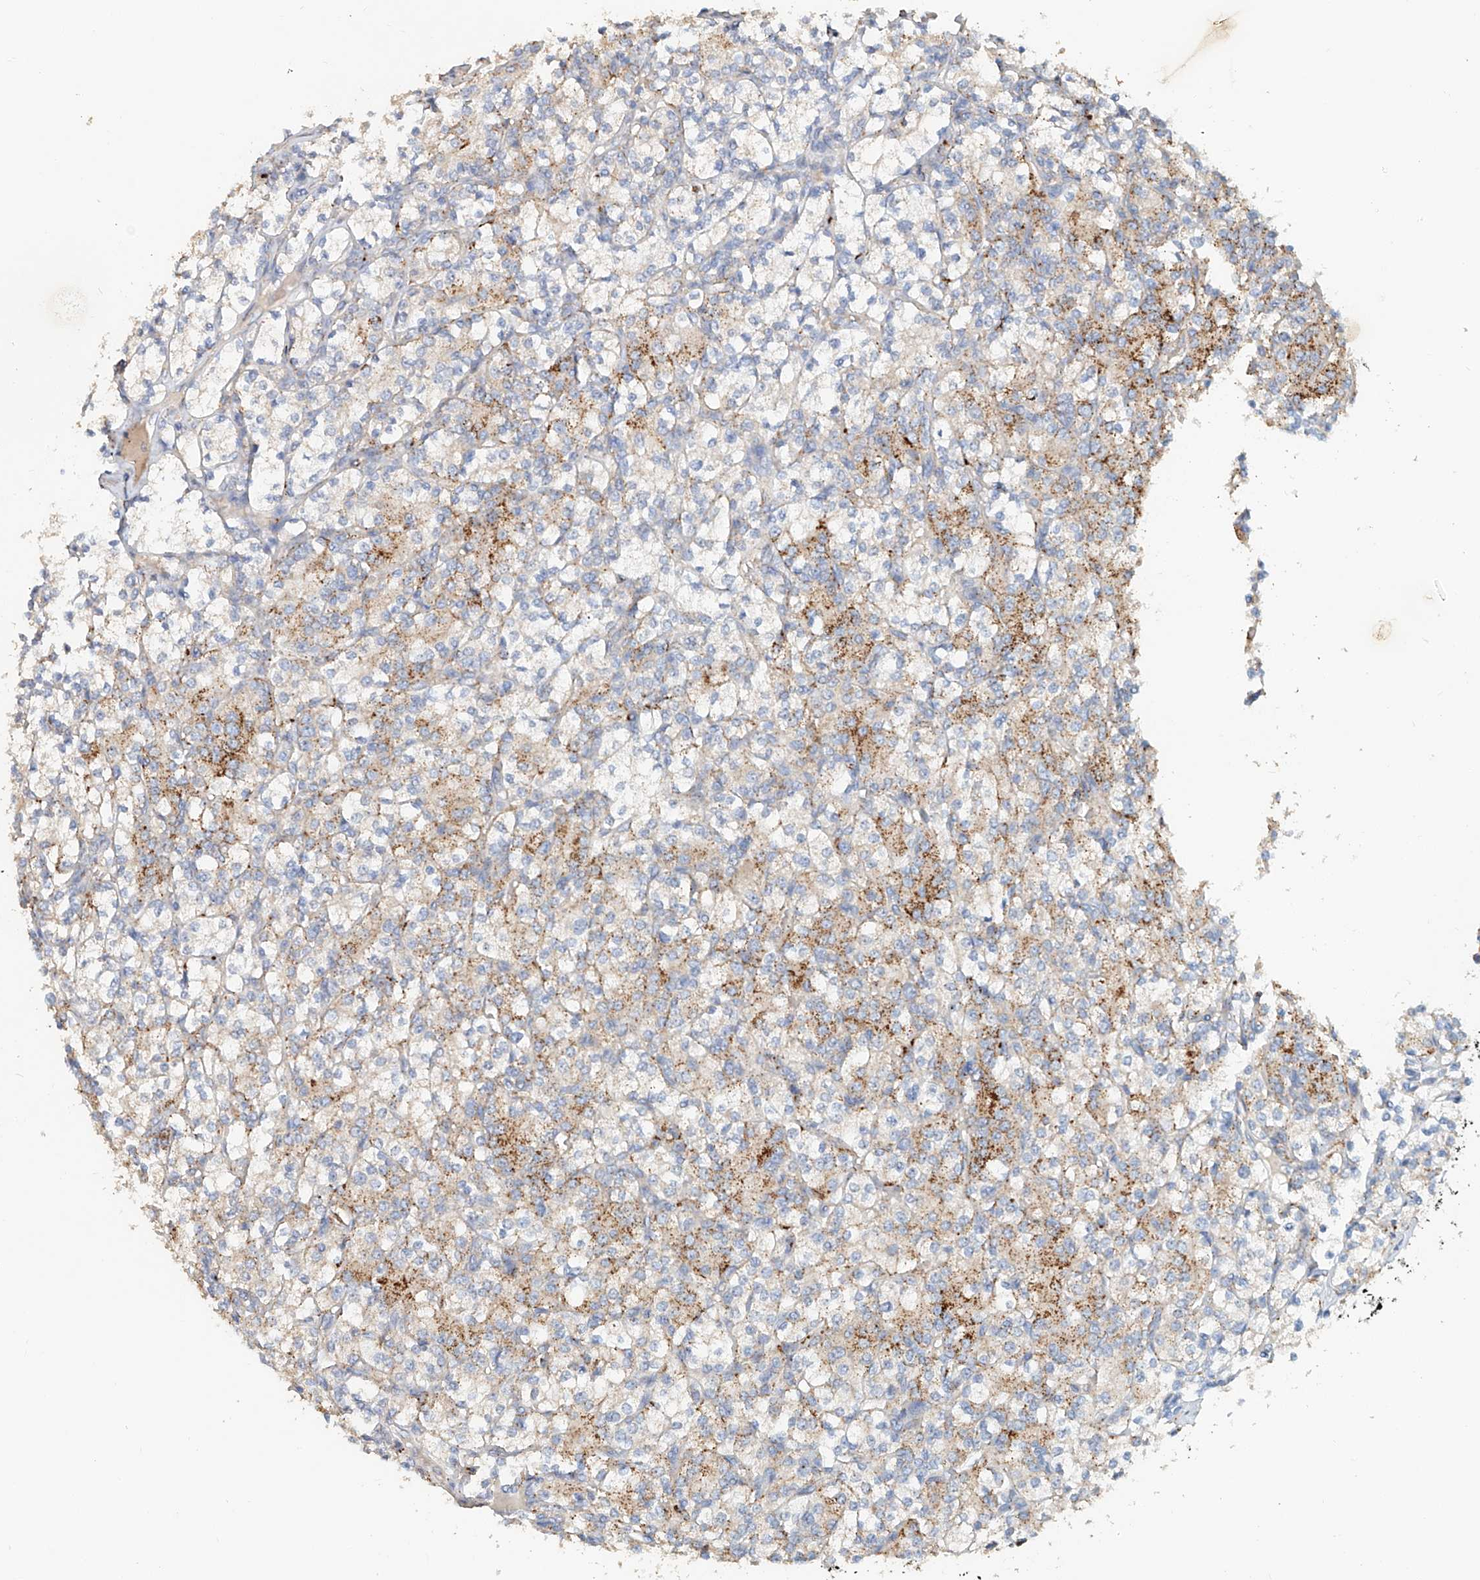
{"staining": {"intensity": "moderate", "quantity": "25%-75%", "location": "cytoplasmic/membranous"}, "tissue": "renal cancer", "cell_type": "Tumor cells", "image_type": "cancer", "snomed": [{"axis": "morphology", "description": "Adenocarcinoma, NOS"}, {"axis": "topography", "description": "Kidney"}], "caption": "Immunohistochemistry photomicrograph of neoplastic tissue: human adenocarcinoma (renal) stained using immunohistochemistry (IHC) shows medium levels of moderate protein expression localized specifically in the cytoplasmic/membranous of tumor cells, appearing as a cytoplasmic/membranous brown color.", "gene": "TRIM47", "patient": {"sex": "male", "age": 77}}